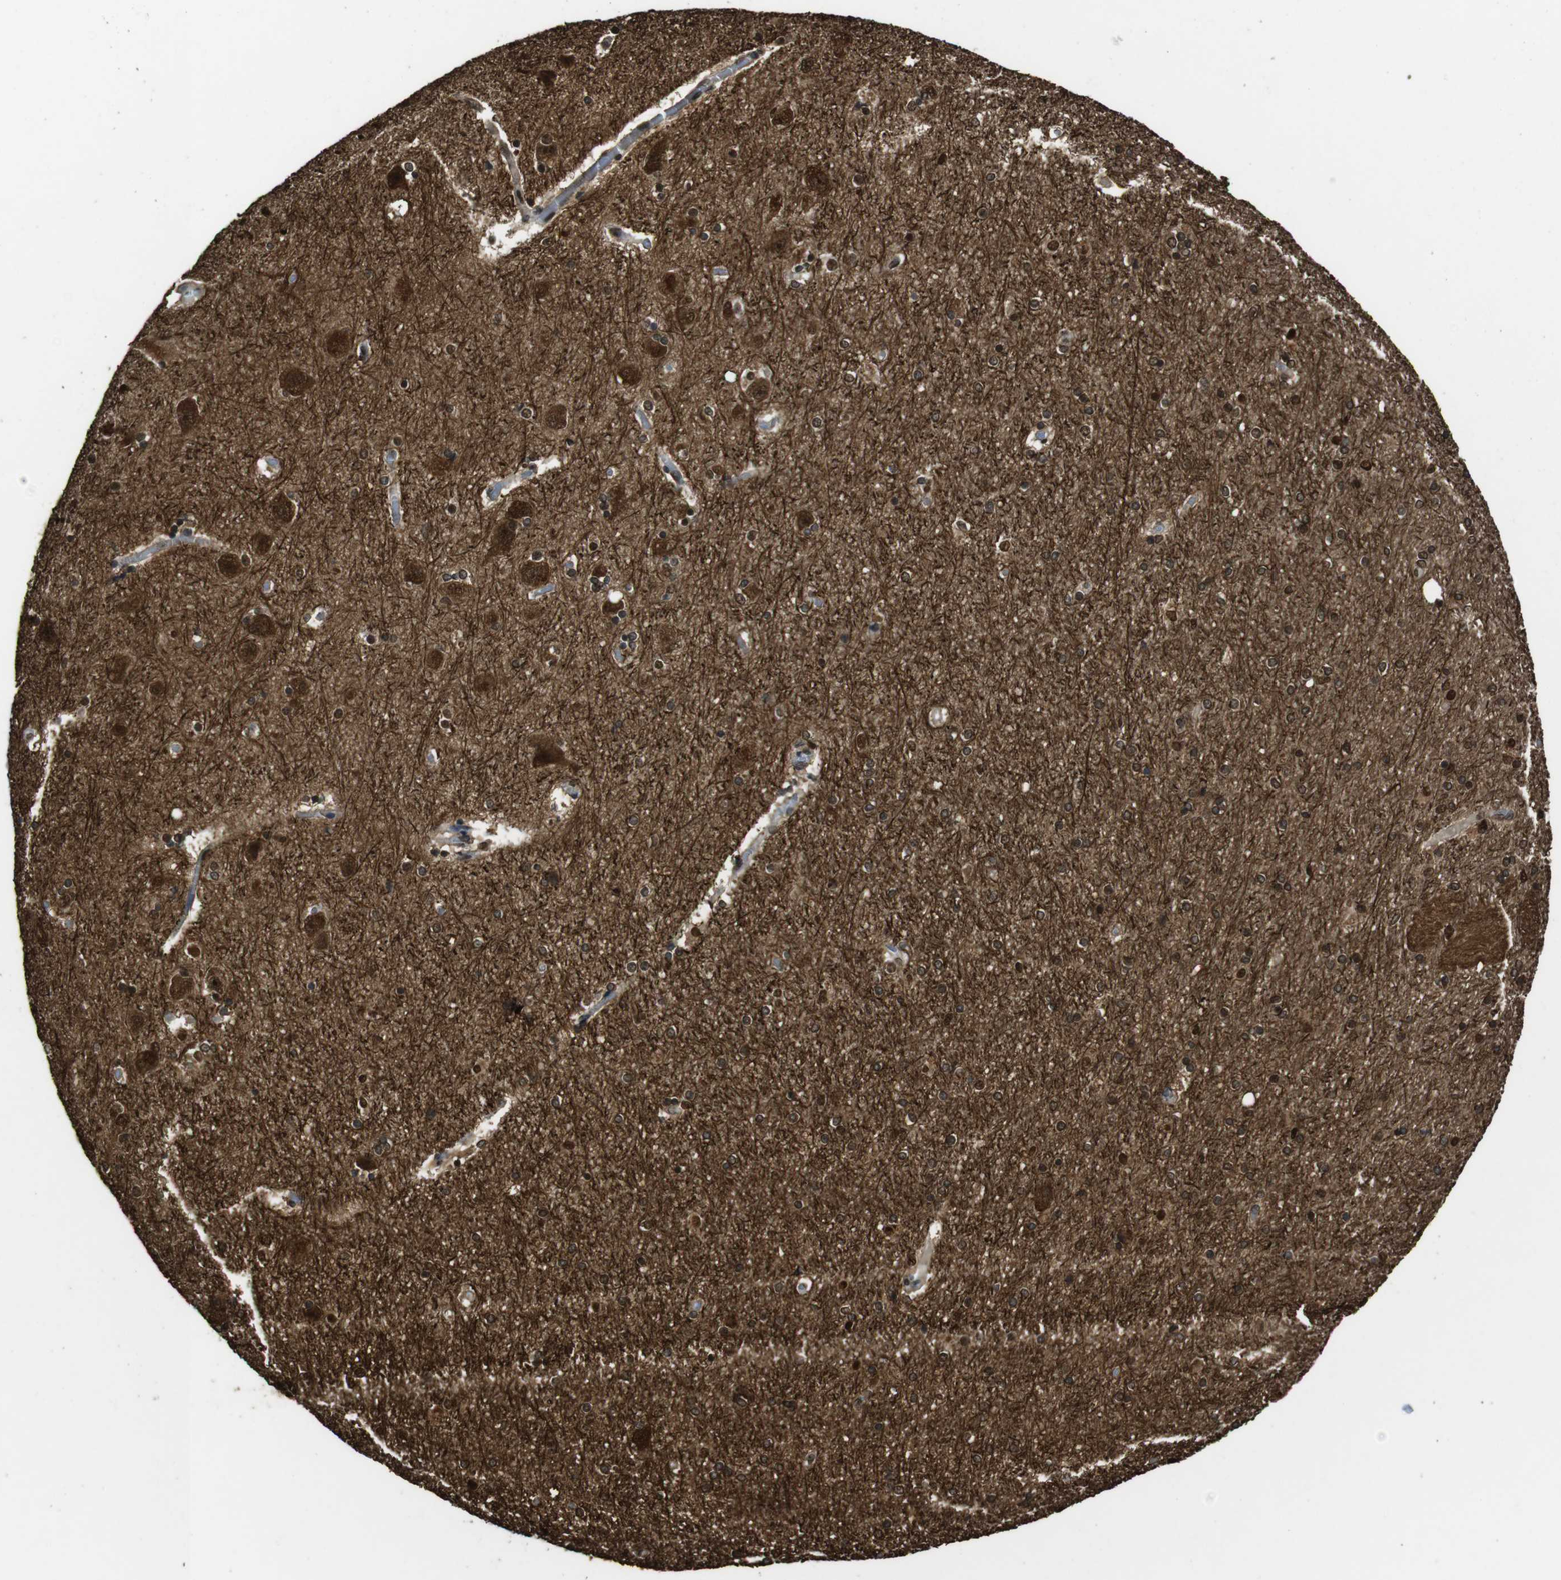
{"staining": {"intensity": "moderate", "quantity": ">75%", "location": "nuclear"}, "tissue": "hippocampus", "cell_type": "Glial cells", "image_type": "normal", "snomed": [{"axis": "morphology", "description": "Normal tissue, NOS"}, {"axis": "topography", "description": "Hippocampus"}], "caption": "Protein analysis of unremarkable hippocampus displays moderate nuclear expression in approximately >75% of glial cells.", "gene": "CSNK2B", "patient": {"sex": "female", "age": 54}}